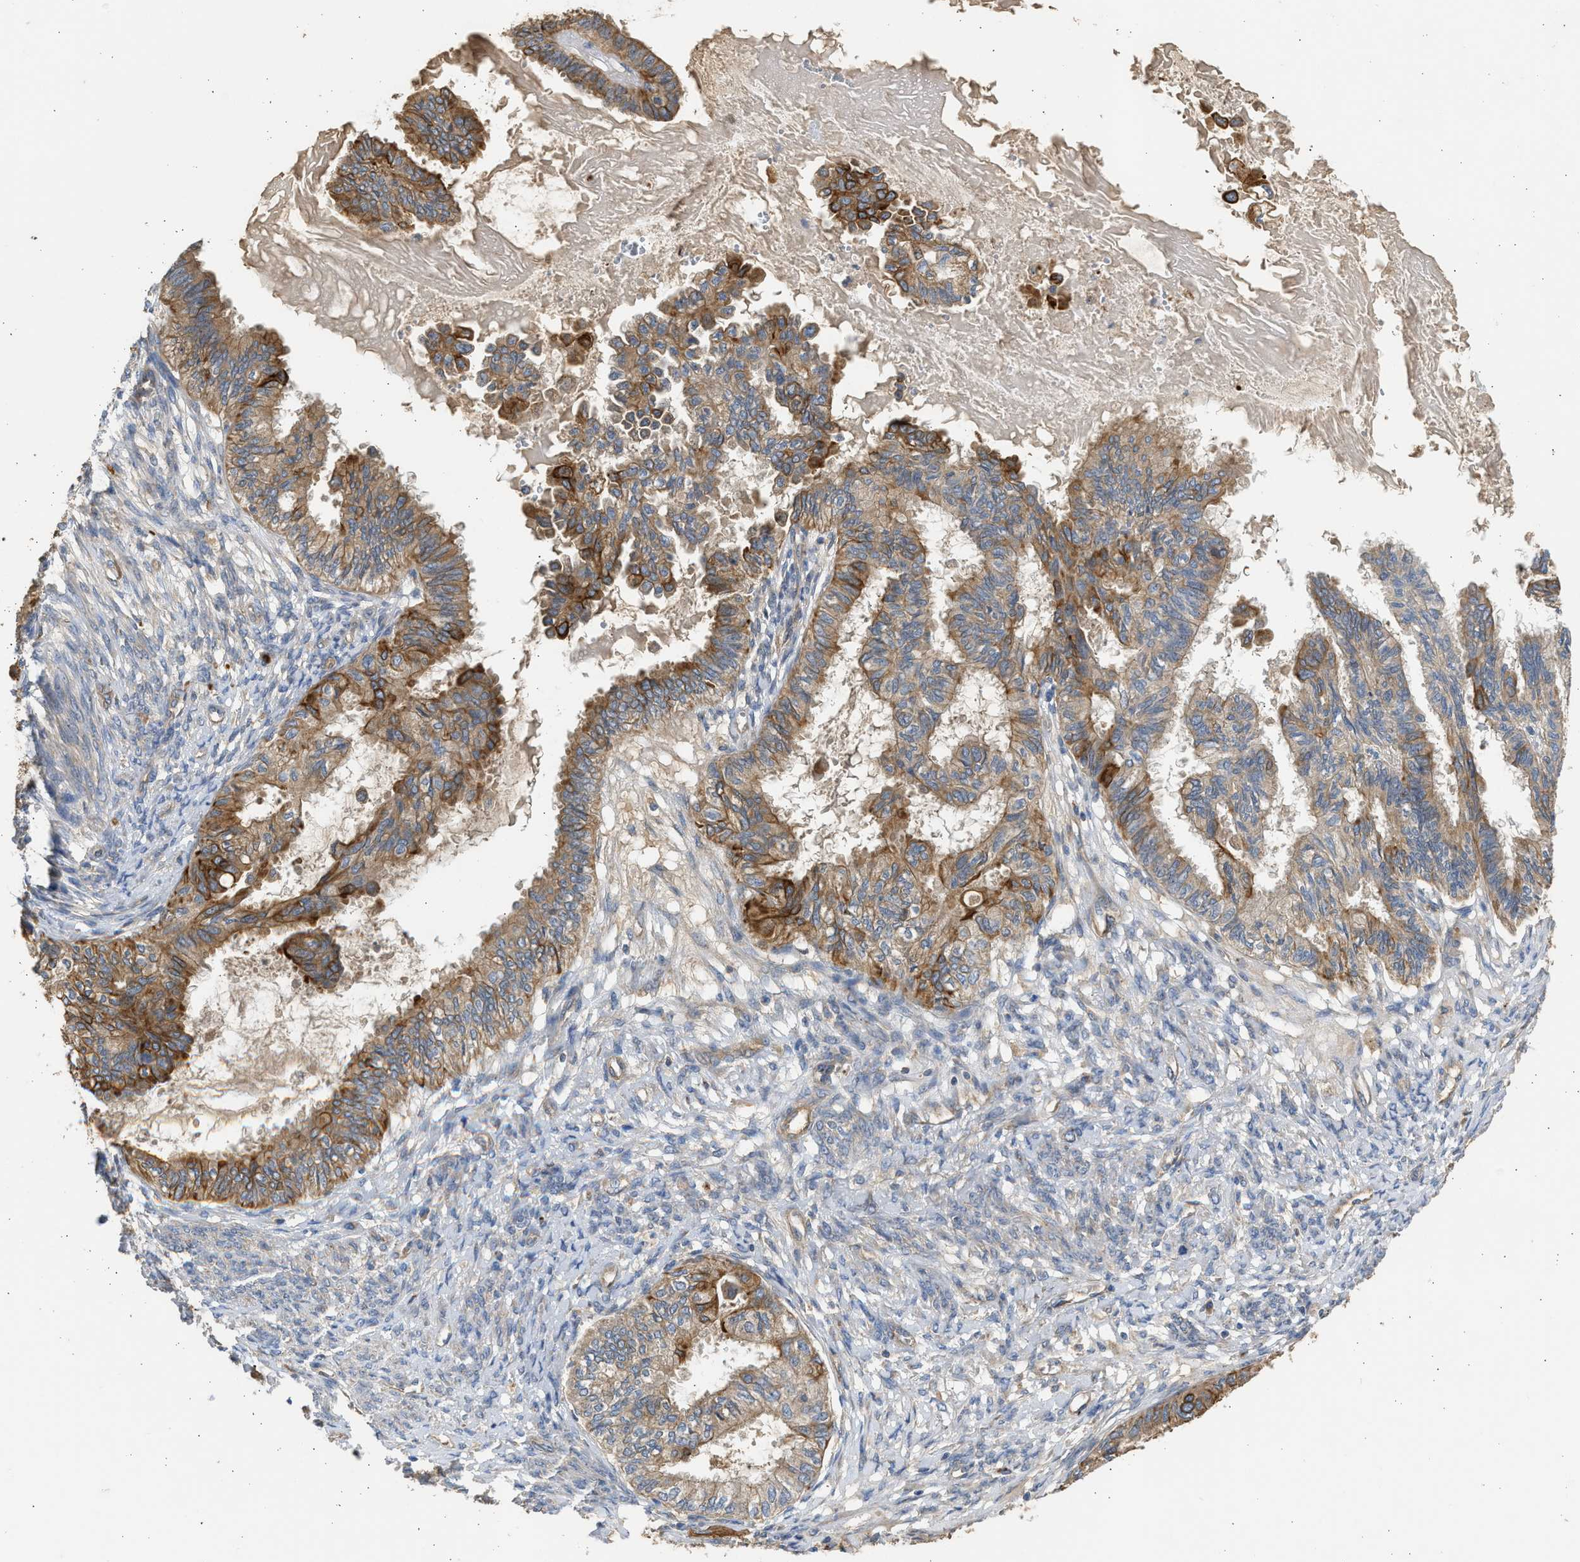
{"staining": {"intensity": "strong", "quantity": ">75%", "location": "cytoplasmic/membranous"}, "tissue": "cervical cancer", "cell_type": "Tumor cells", "image_type": "cancer", "snomed": [{"axis": "morphology", "description": "Normal tissue, NOS"}, {"axis": "morphology", "description": "Adenocarcinoma, NOS"}, {"axis": "topography", "description": "Cervix"}, {"axis": "topography", "description": "Endometrium"}], "caption": "A brown stain labels strong cytoplasmic/membranous expression of a protein in cervical adenocarcinoma tumor cells.", "gene": "CSRNP2", "patient": {"sex": "female", "age": 86}}